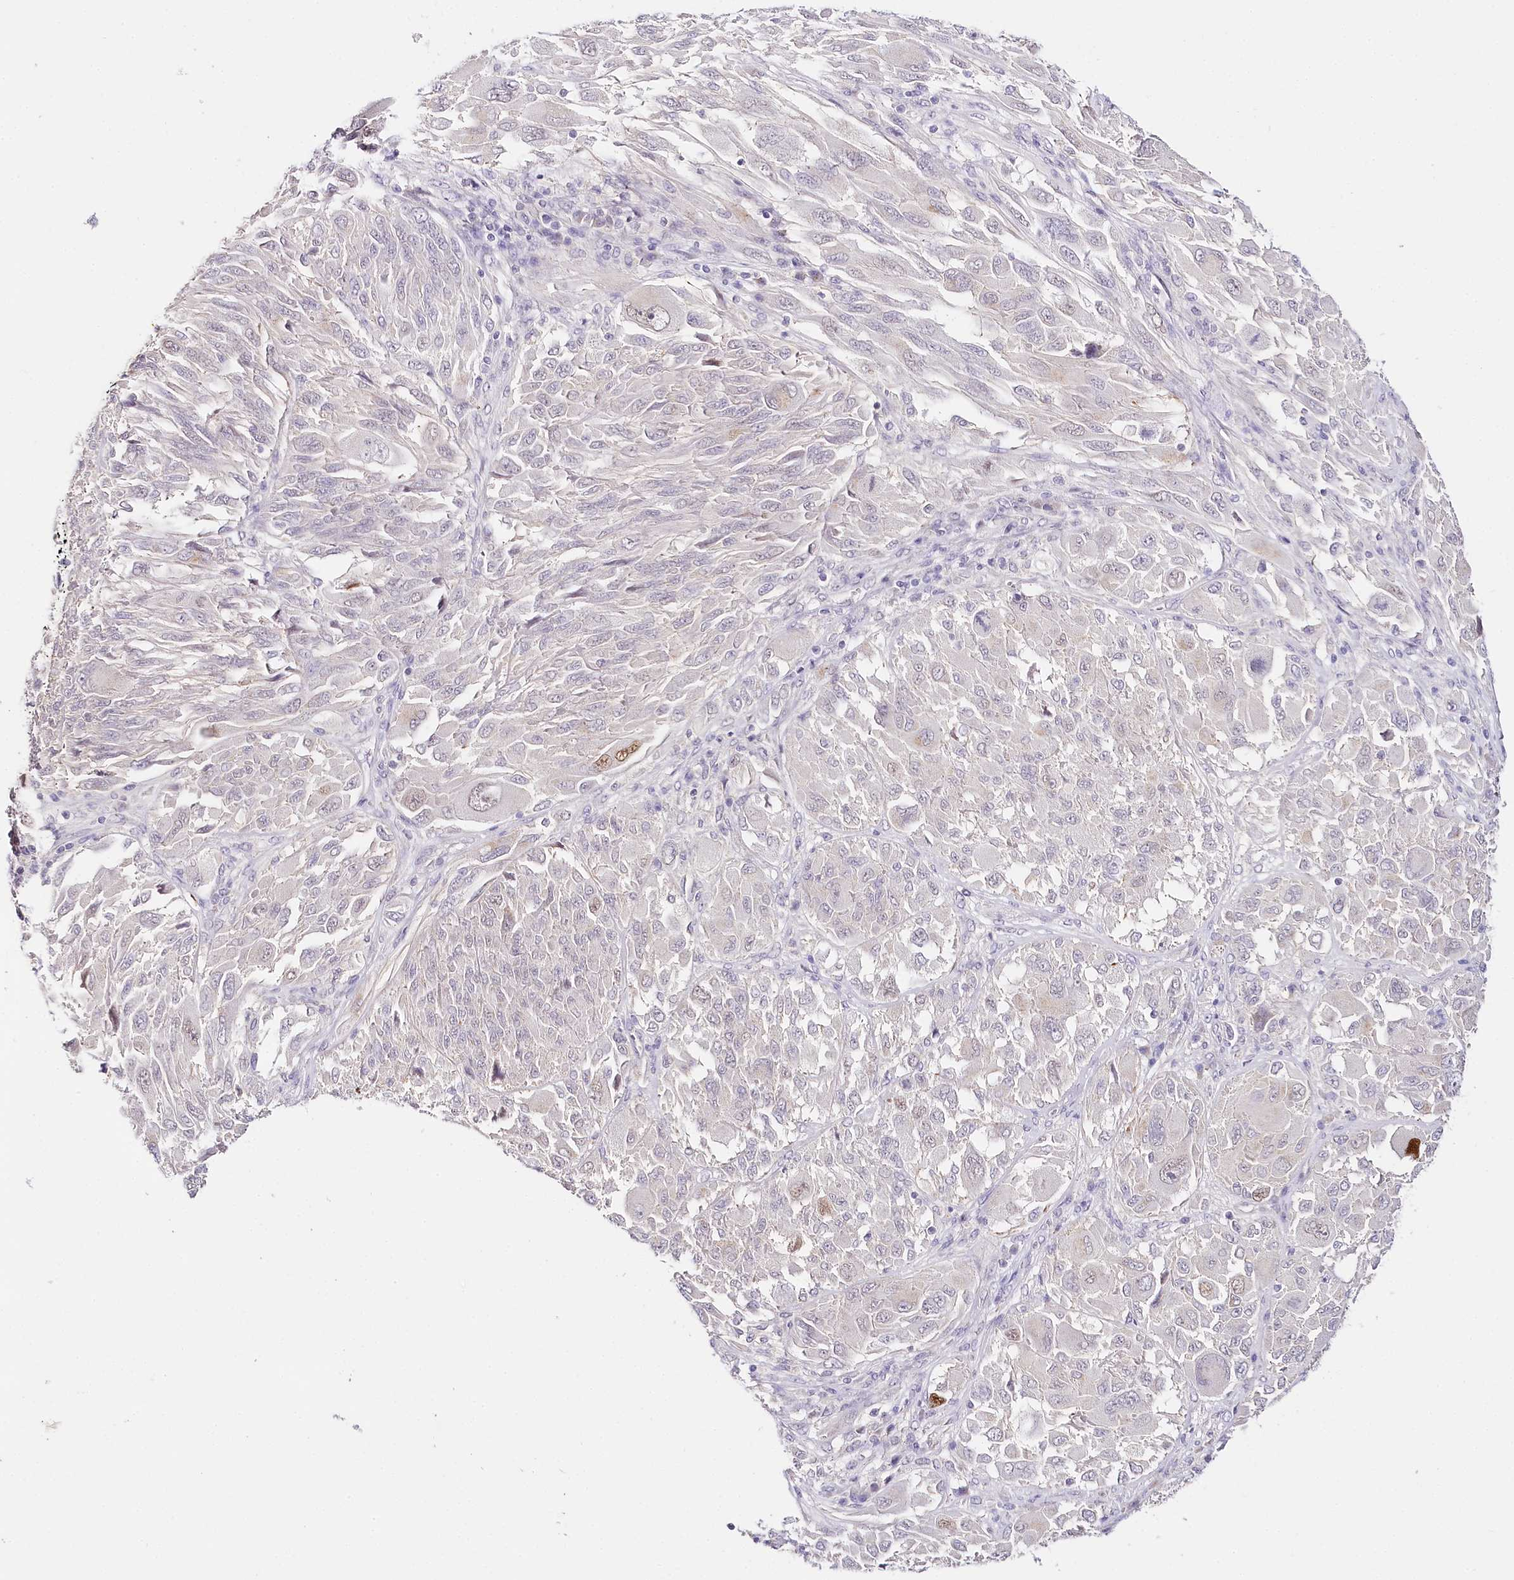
{"staining": {"intensity": "moderate", "quantity": "<25%", "location": "nuclear"}, "tissue": "melanoma", "cell_type": "Tumor cells", "image_type": "cancer", "snomed": [{"axis": "morphology", "description": "Malignant melanoma, NOS"}, {"axis": "topography", "description": "Skin"}], "caption": "A micrograph showing moderate nuclear expression in approximately <25% of tumor cells in melanoma, as visualized by brown immunohistochemical staining.", "gene": "TP53", "patient": {"sex": "female", "age": 91}}